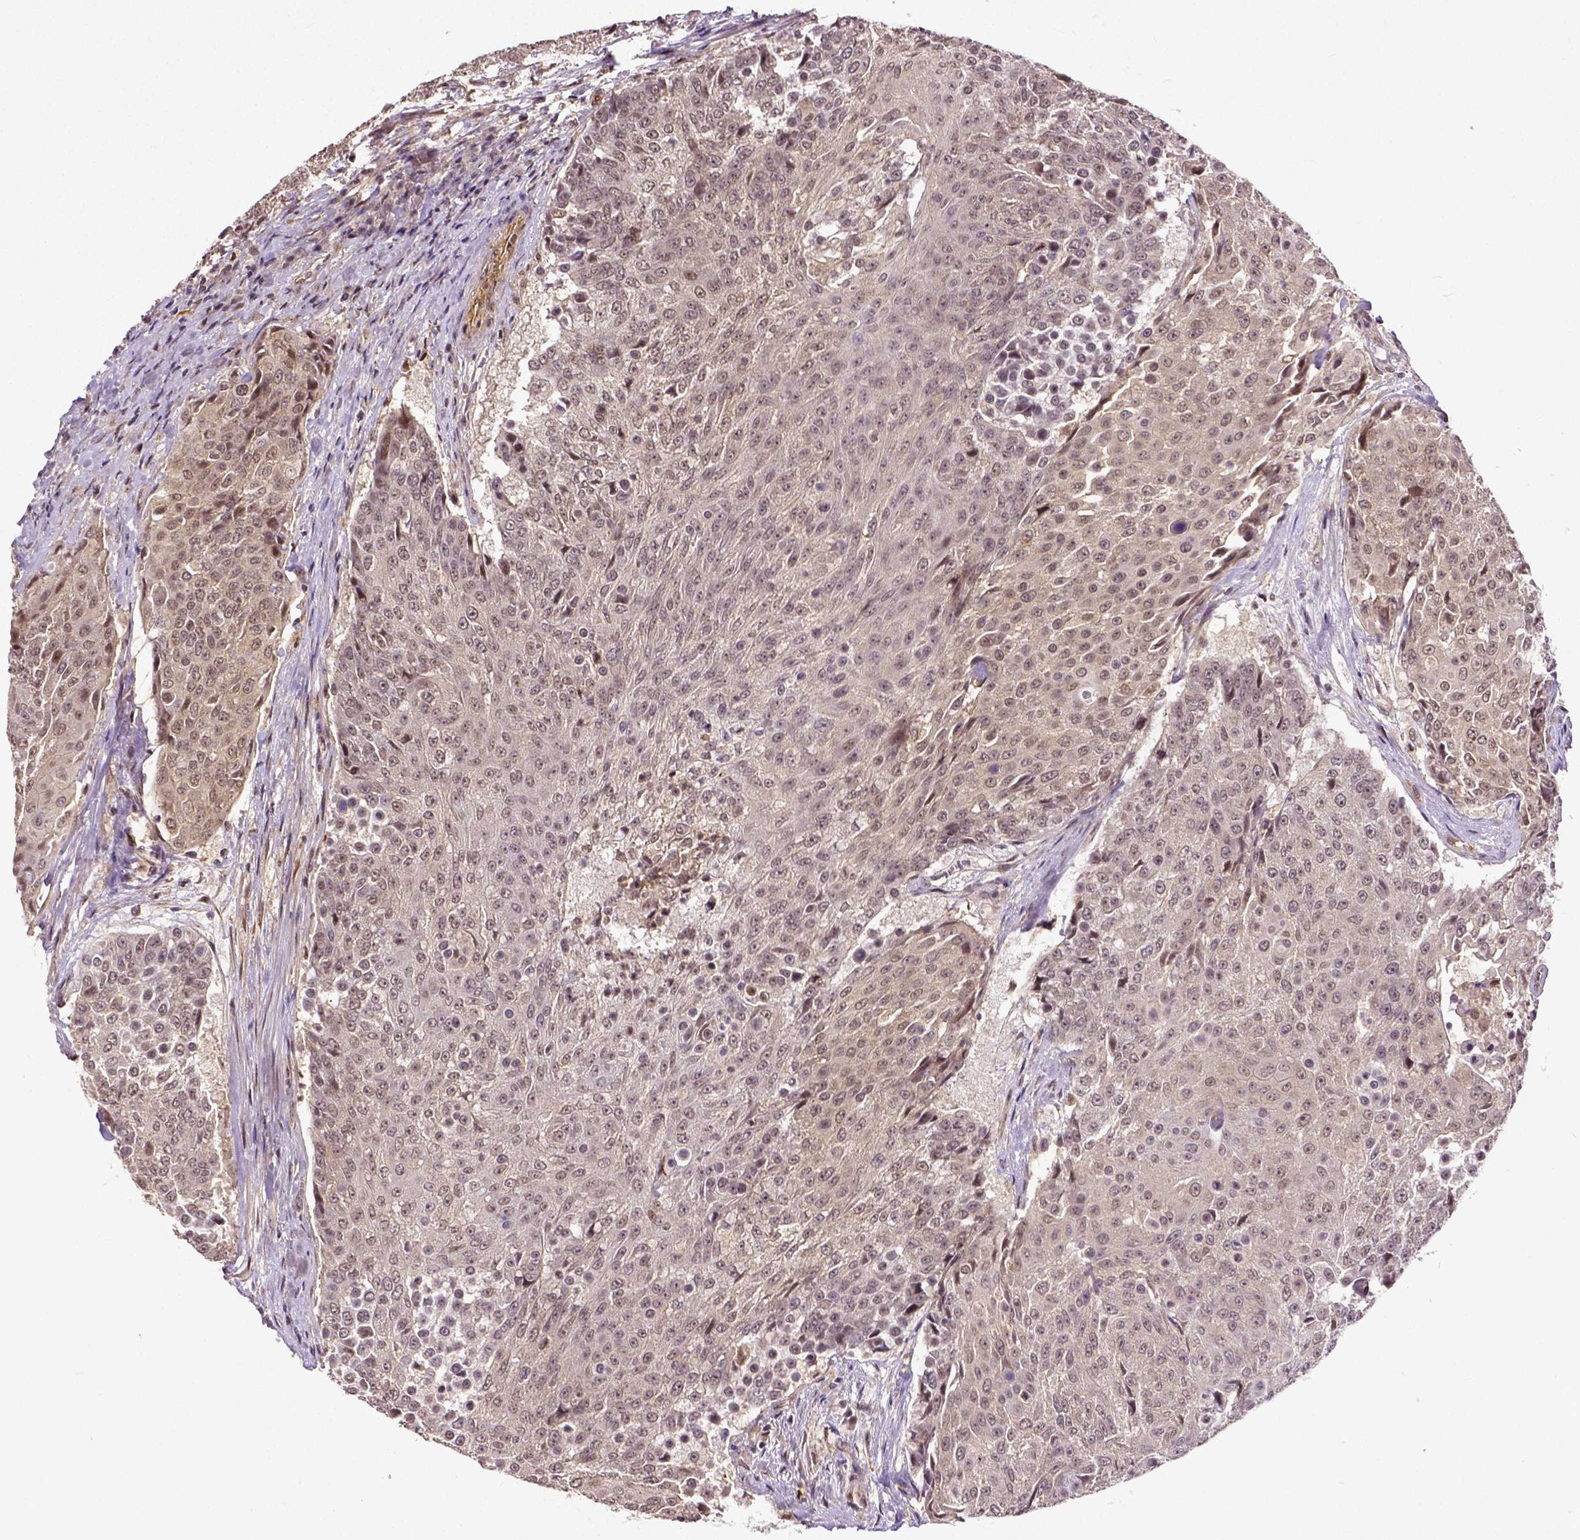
{"staining": {"intensity": "weak", "quantity": "25%-75%", "location": "cytoplasmic/membranous"}, "tissue": "urothelial cancer", "cell_type": "Tumor cells", "image_type": "cancer", "snomed": [{"axis": "morphology", "description": "Urothelial carcinoma, High grade"}, {"axis": "topography", "description": "Urinary bladder"}], "caption": "High-grade urothelial carcinoma stained with a brown dye shows weak cytoplasmic/membranous positive positivity in approximately 25%-75% of tumor cells.", "gene": "DICER1", "patient": {"sex": "female", "age": 63}}